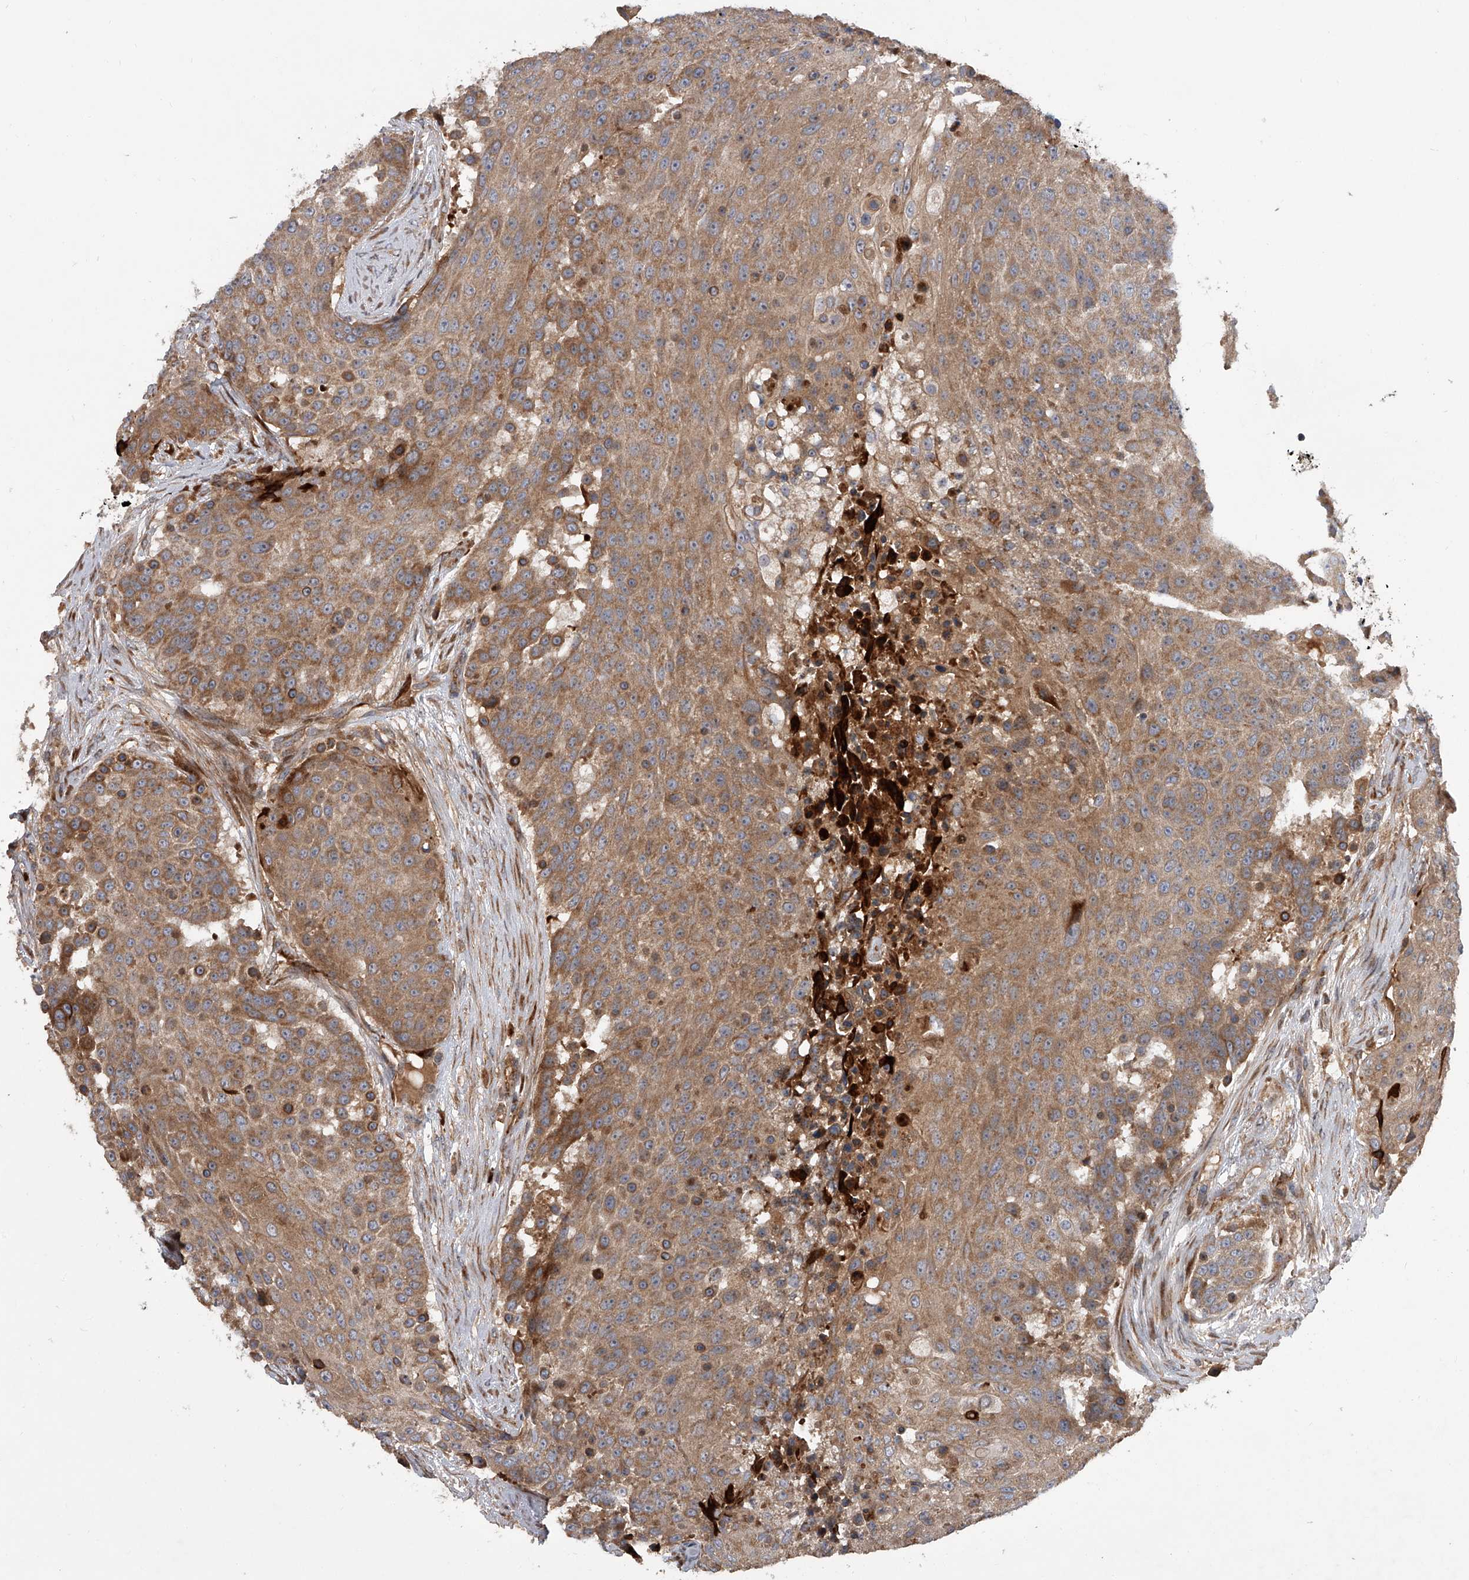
{"staining": {"intensity": "moderate", "quantity": ">75%", "location": "cytoplasmic/membranous"}, "tissue": "urothelial cancer", "cell_type": "Tumor cells", "image_type": "cancer", "snomed": [{"axis": "morphology", "description": "Urothelial carcinoma, High grade"}, {"axis": "topography", "description": "Urinary bladder"}], "caption": "High-magnification brightfield microscopy of urothelial cancer stained with DAB (brown) and counterstained with hematoxylin (blue). tumor cells exhibit moderate cytoplasmic/membranous positivity is seen in approximately>75% of cells. Using DAB (3,3'-diaminobenzidine) (brown) and hematoxylin (blue) stains, captured at high magnification using brightfield microscopy.", "gene": "USP47", "patient": {"sex": "female", "age": 63}}